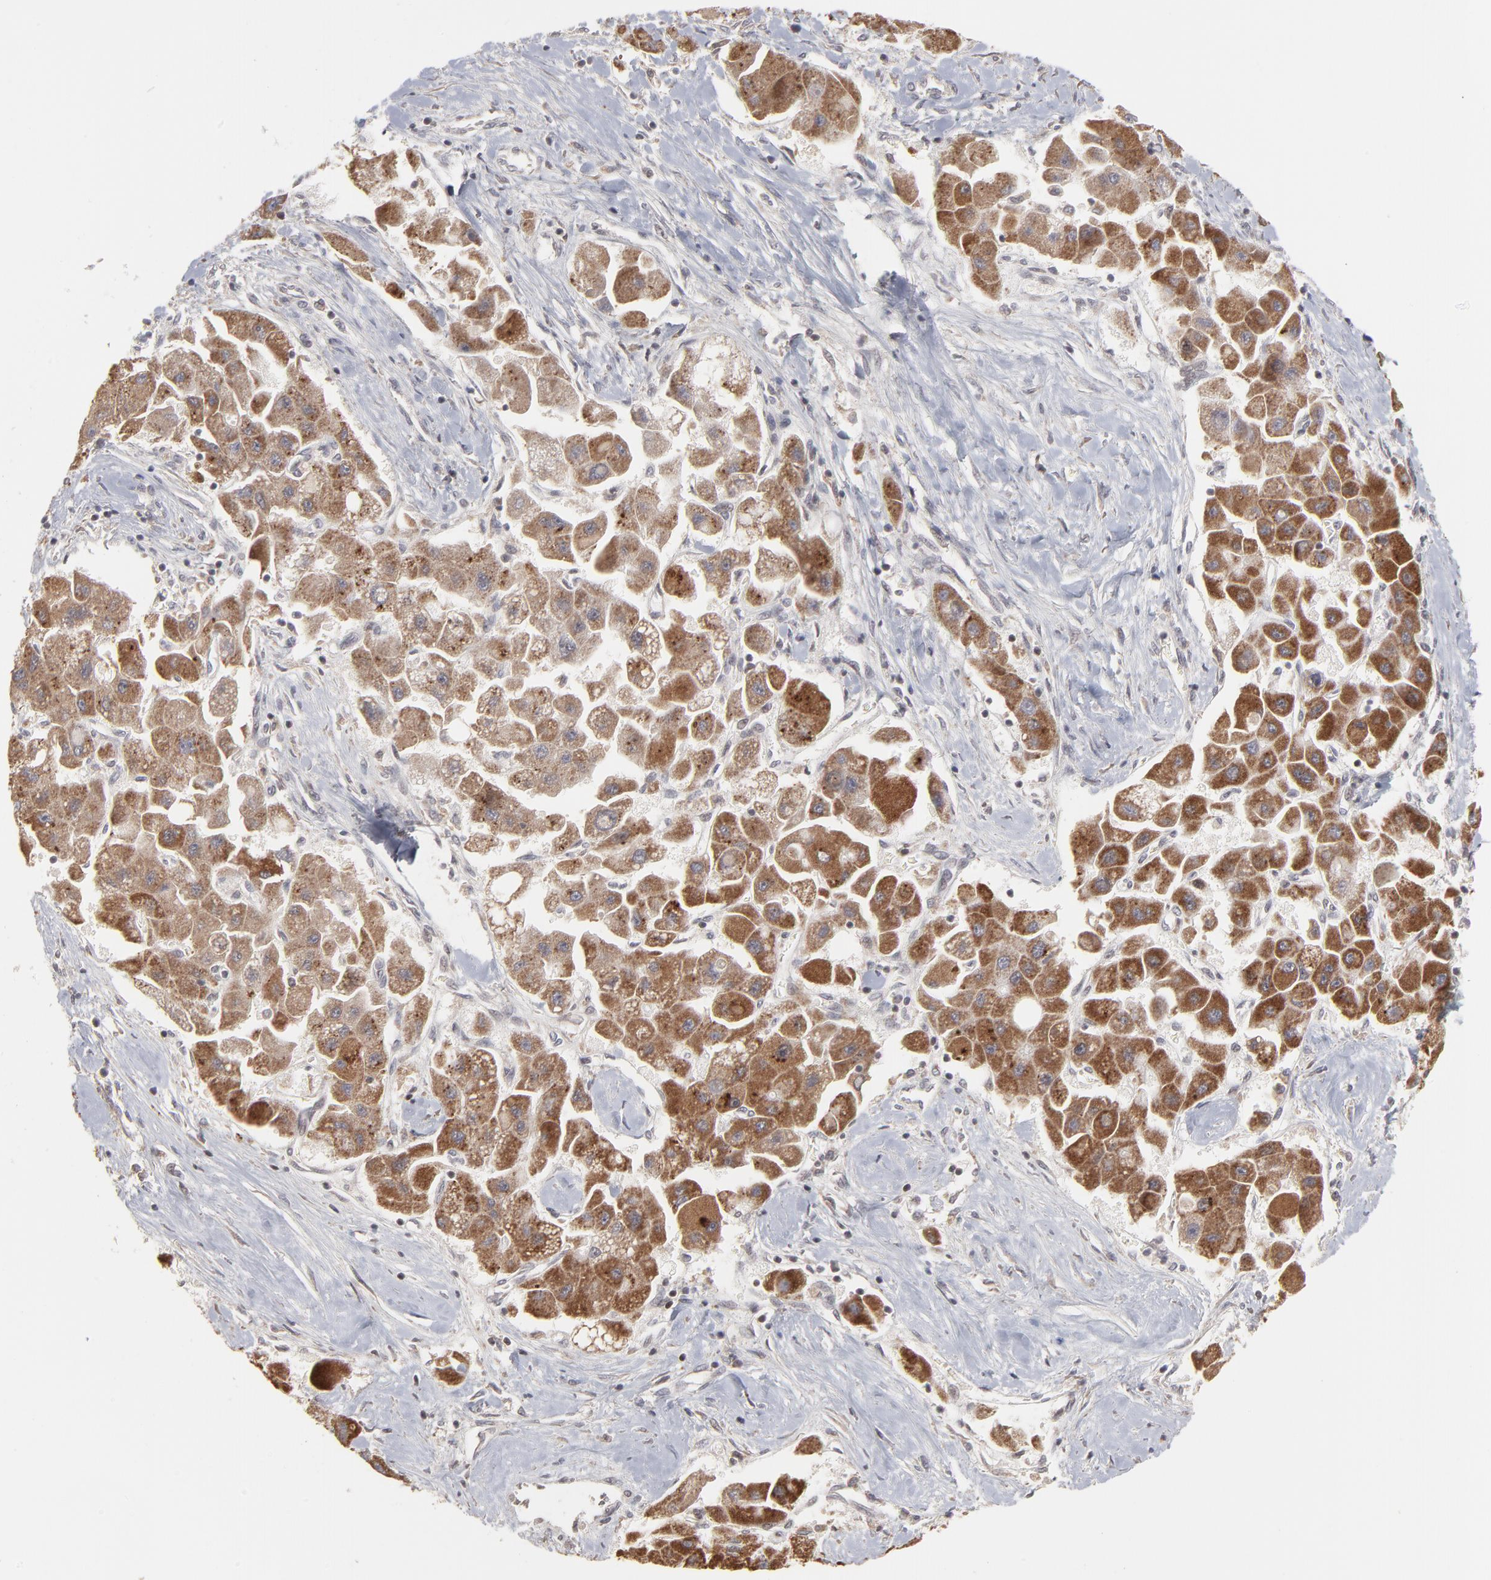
{"staining": {"intensity": "moderate", "quantity": ">75%", "location": "cytoplasmic/membranous"}, "tissue": "liver cancer", "cell_type": "Tumor cells", "image_type": "cancer", "snomed": [{"axis": "morphology", "description": "Carcinoma, Hepatocellular, NOS"}, {"axis": "topography", "description": "Liver"}], "caption": "Immunohistochemistry of human hepatocellular carcinoma (liver) reveals medium levels of moderate cytoplasmic/membranous positivity in approximately >75% of tumor cells.", "gene": "ARIH1", "patient": {"sex": "male", "age": 24}}